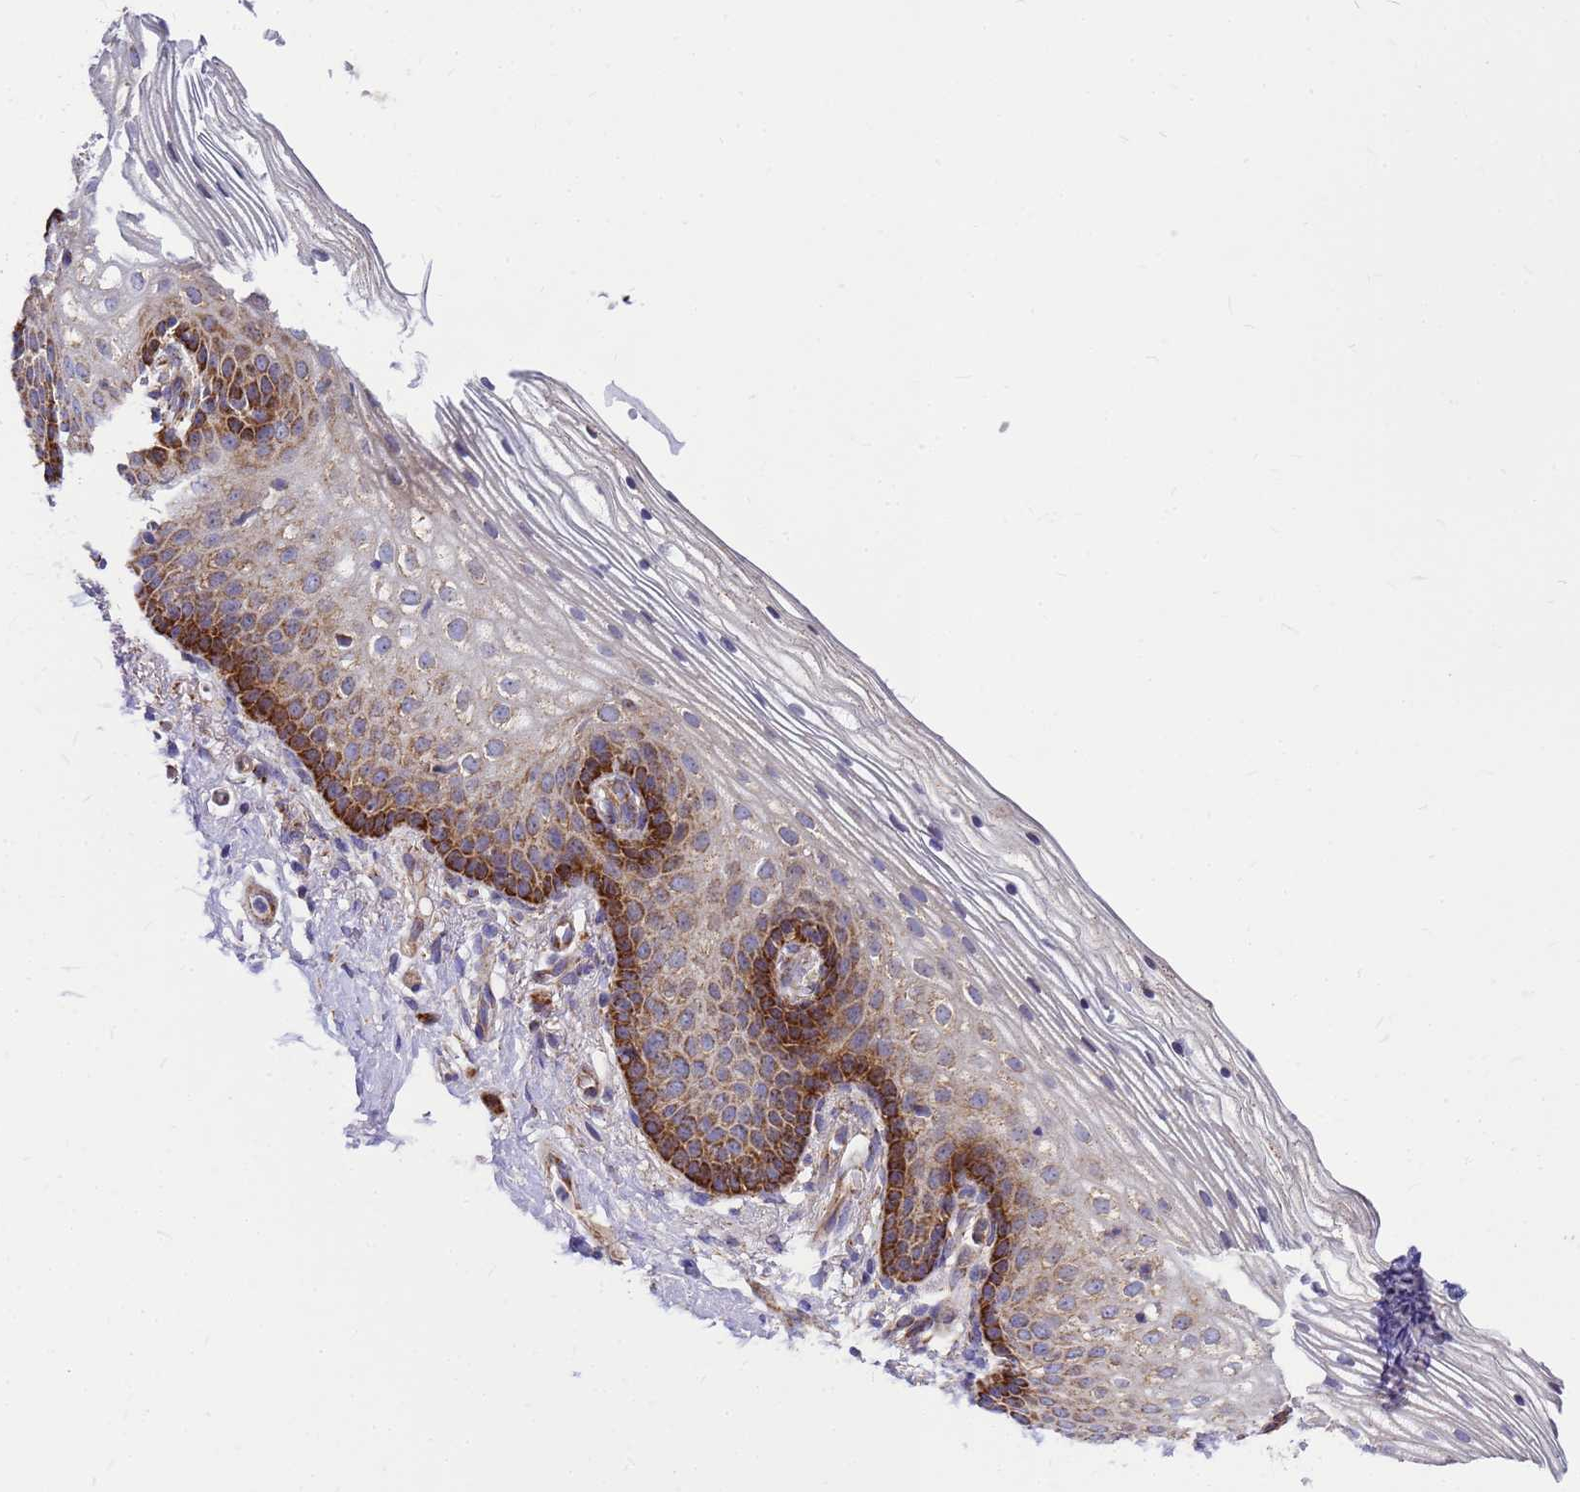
{"staining": {"intensity": "strong", "quantity": "<25%", "location": "cytoplasmic/membranous"}, "tissue": "vagina", "cell_type": "Squamous epithelial cells", "image_type": "normal", "snomed": [{"axis": "morphology", "description": "Normal tissue, NOS"}, {"axis": "topography", "description": "Vagina"}], "caption": "Protein staining displays strong cytoplasmic/membranous positivity in about <25% of squamous epithelial cells in normal vagina.", "gene": "CMC4", "patient": {"sex": "female", "age": 60}}